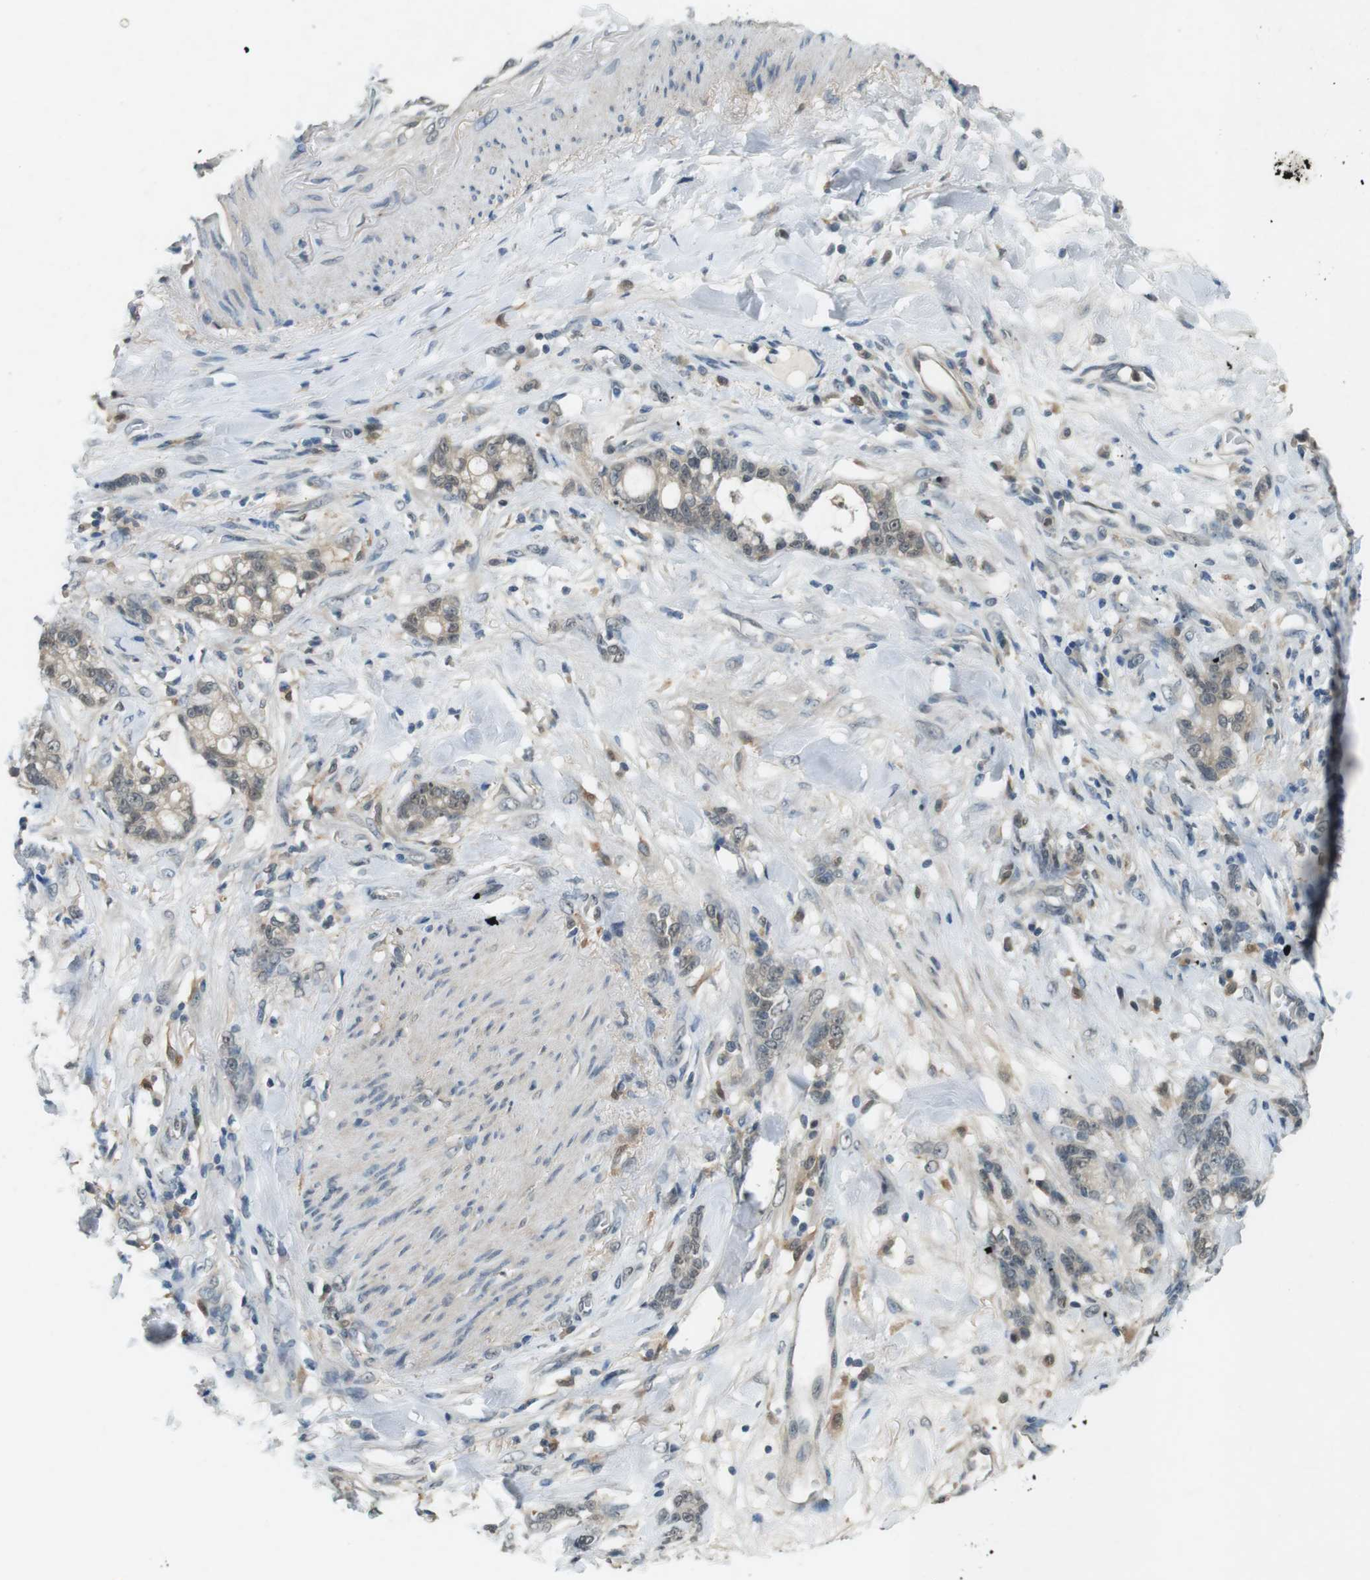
{"staining": {"intensity": "weak", "quantity": "25%-75%", "location": "nuclear"}, "tissue": "stomach cancer", "cell_type": "Tumor cells", "image_type": "cancer", "snomed": [{"axis": "morphology", "description": "Adenocarcinoma, NOS"}, {"axis": "topography", "description": "Stomach, lower"}], "caption": "Tumor cells display weak nuclear expression in about 25%-75% of cells in stomach adenocarcinoma.", "gene": "CDK14", "patient": {"sex": "male", "age": 88}}